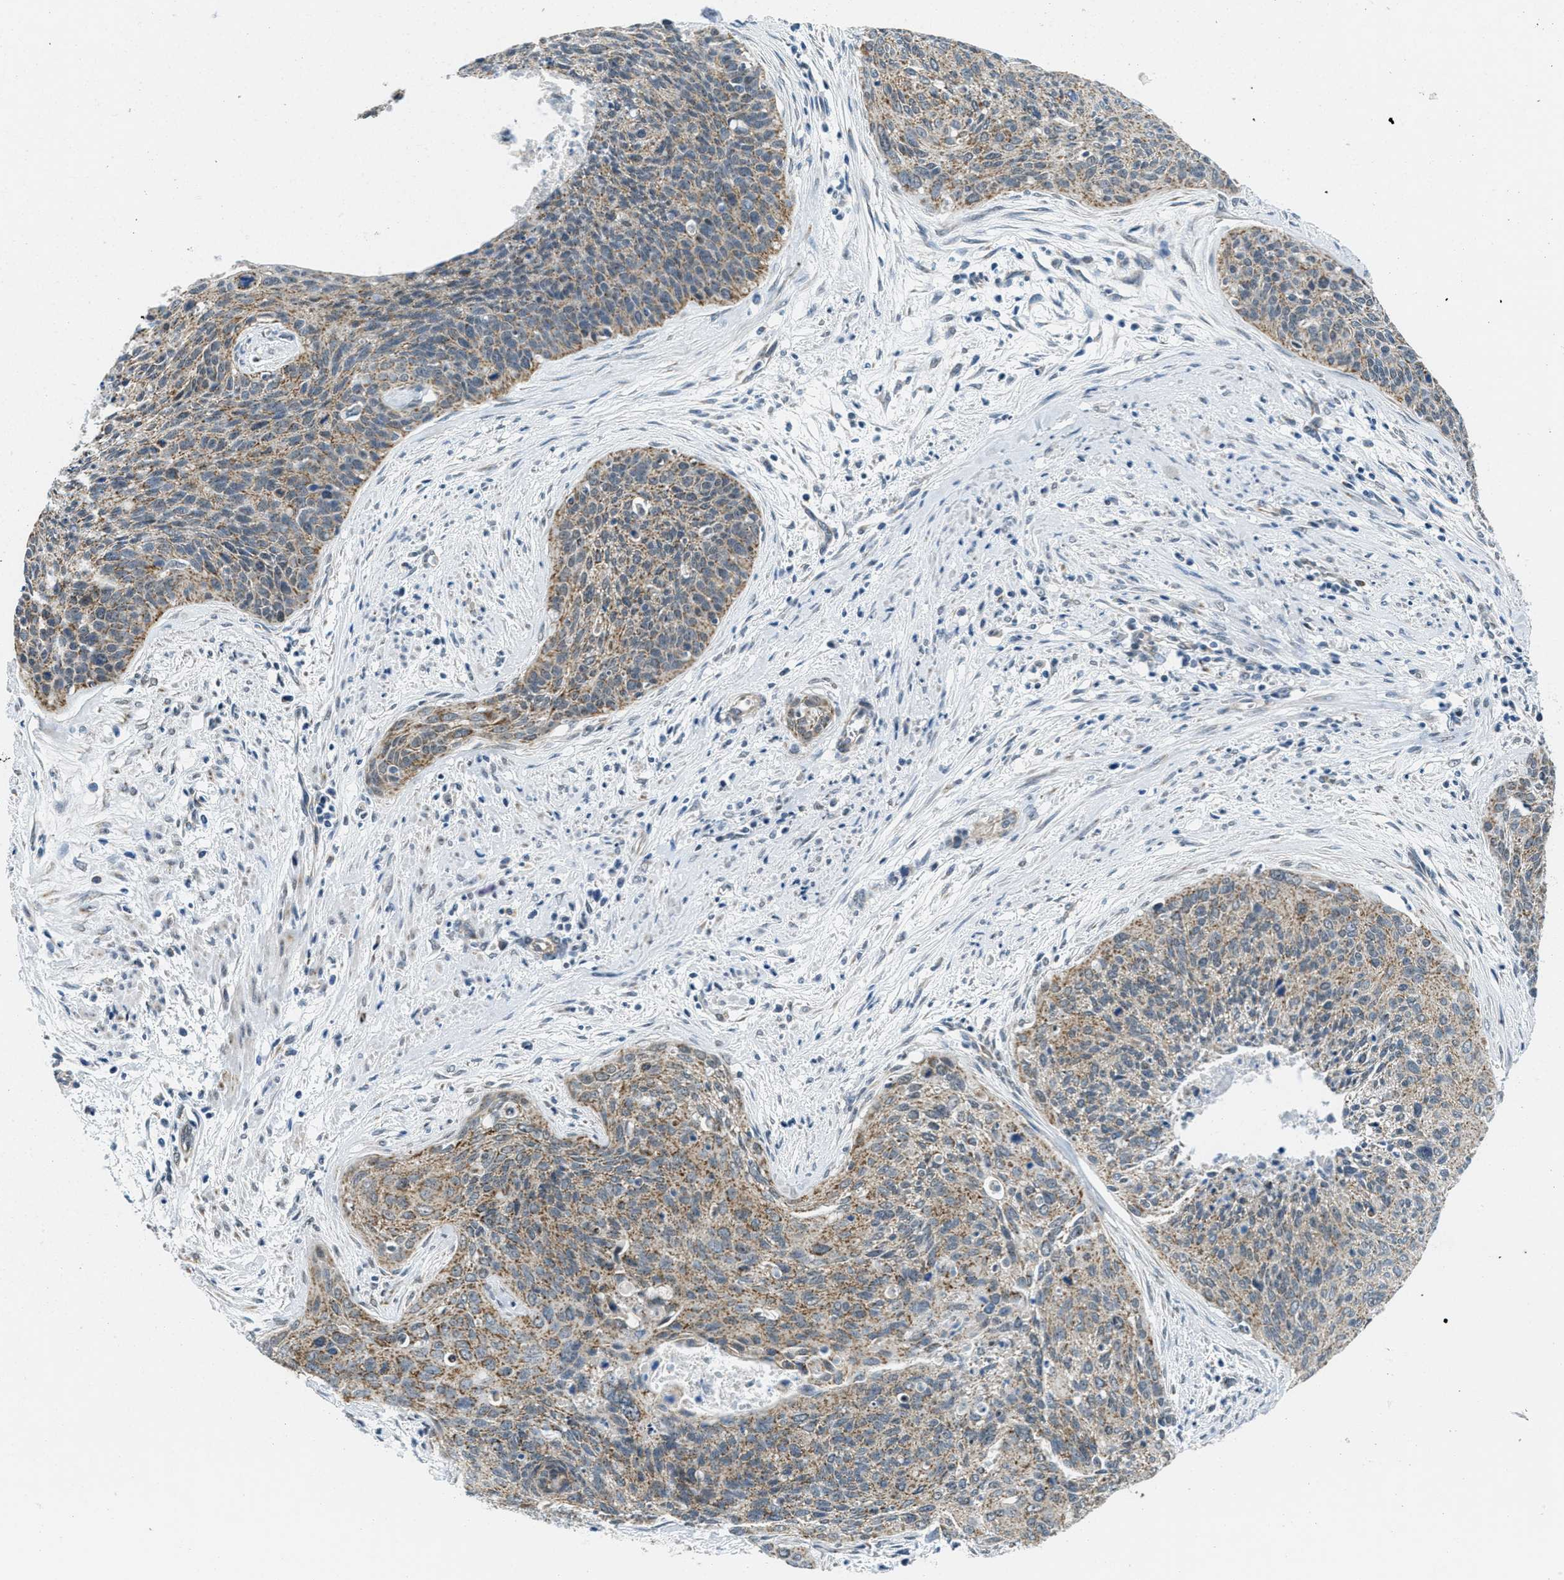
{"staining": {"intensity": "moderate", "quantity": ">75%", "location": "cytoplasmic/membranous"}, "tissue": "cervical cancer", "cell_type": "Tumor cells", "image_type": "cancer", "snomed": [{"axis": "morphology", "description": "Squamous cell carcinoma, NOS"}, {"axis": "topography", "description": "Cervix"}], "caption": "Immunohistochemical staining of cervical squamous cell carcinoma demonstrates moderate cytoplasmic/membranous protein expression in about >75% of tumor cells.", "gene": "TOMM70", "patient": {"sex": "female", "age": 55}}